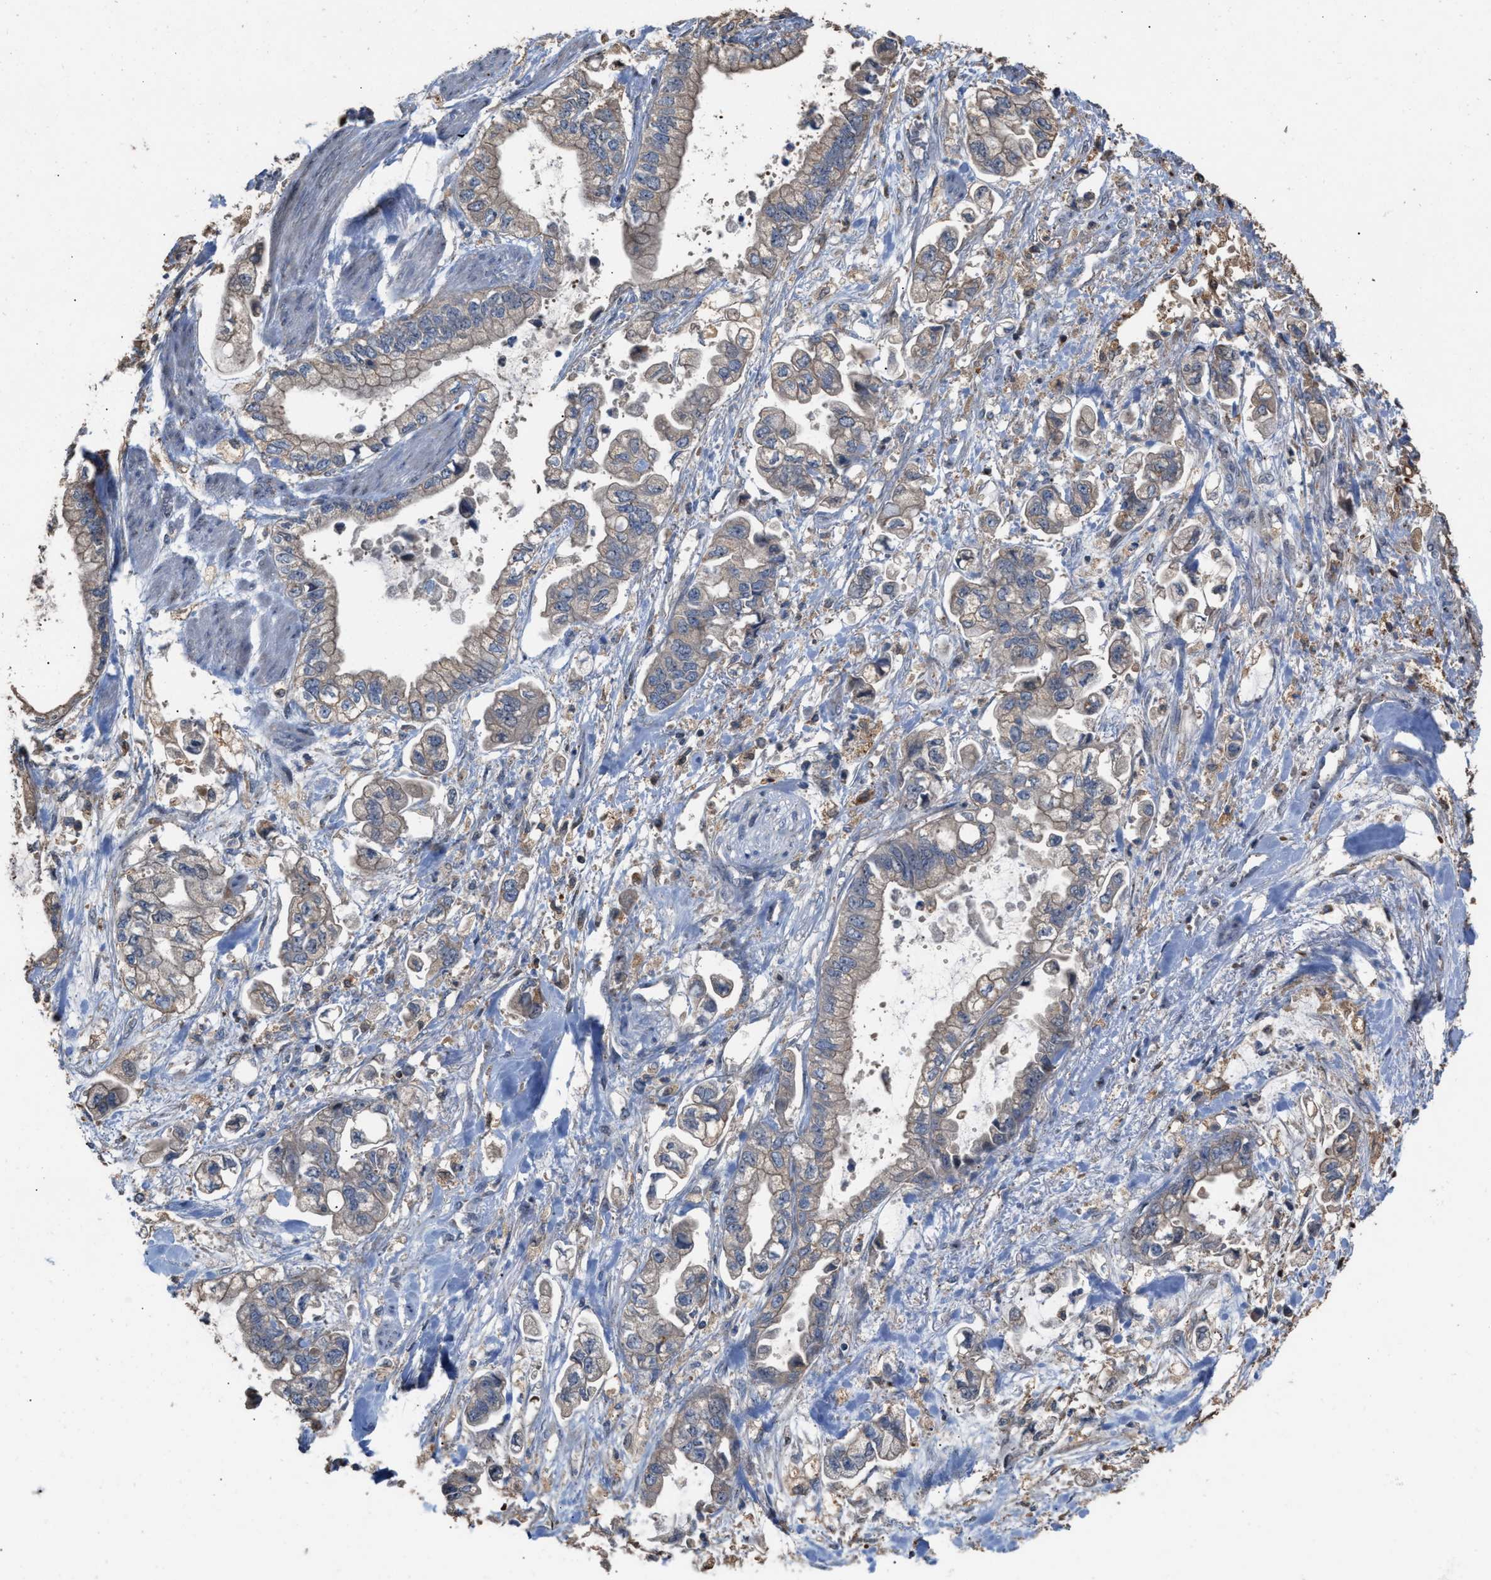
{"staining": {"intensity": "negative", "quantity": "none", "location": "none"}, "tissue": "stomach cancer", "cell_type": "Tumor cells", "image_type": "cancer", "snomed": [{"axis": "morphology", "description": "Normal tissue, NOS"}, {"axis": "morphology", "description": "Adenocarcinoma, NOS"}, {"axis": "topography", "description": "Stomach"}], "caption": "The image reveals no significant expression in tumor cells of stomach adenocarcinoma.", "gene": "ELMO3", "patient": {"sex": "male", "age": 62}}